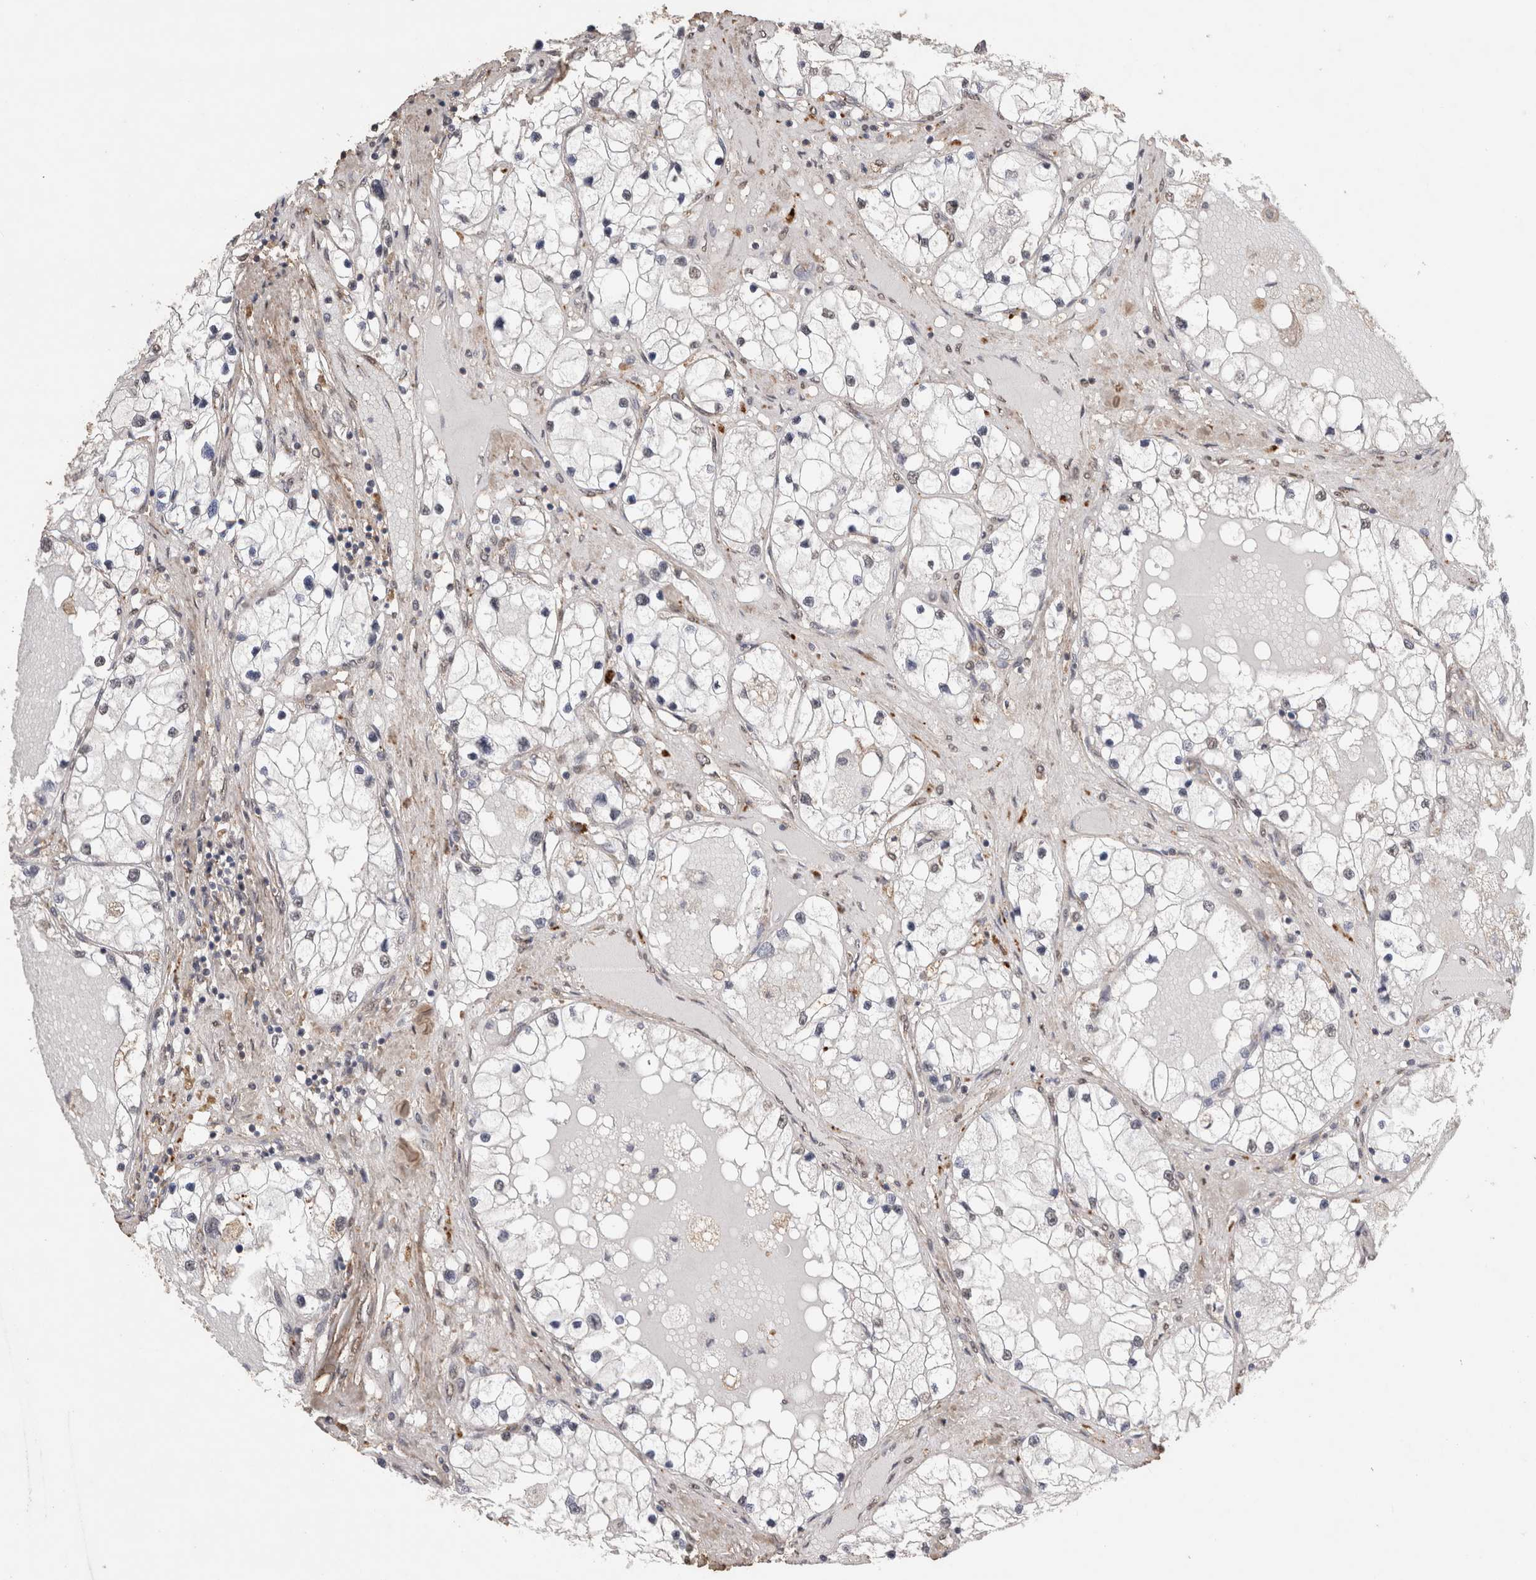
{"staining": {"intensity": "negative", "quantity": "none", "location": "none"}, "tissue": "renal cancer", "cell_type": "Tumor cells", "image_type": "cancer", "snomed": [{"axis": "morphology", "description": "Adenocarcinoma, NOS"}, {"axis": "topography", "description": "Kidney"}], "caption": "Tumor cells show no significant staining in adenocarcinoma (renal).", "gene": "C1QTNF5", "patient": {"sex": "male", "age": 68}}